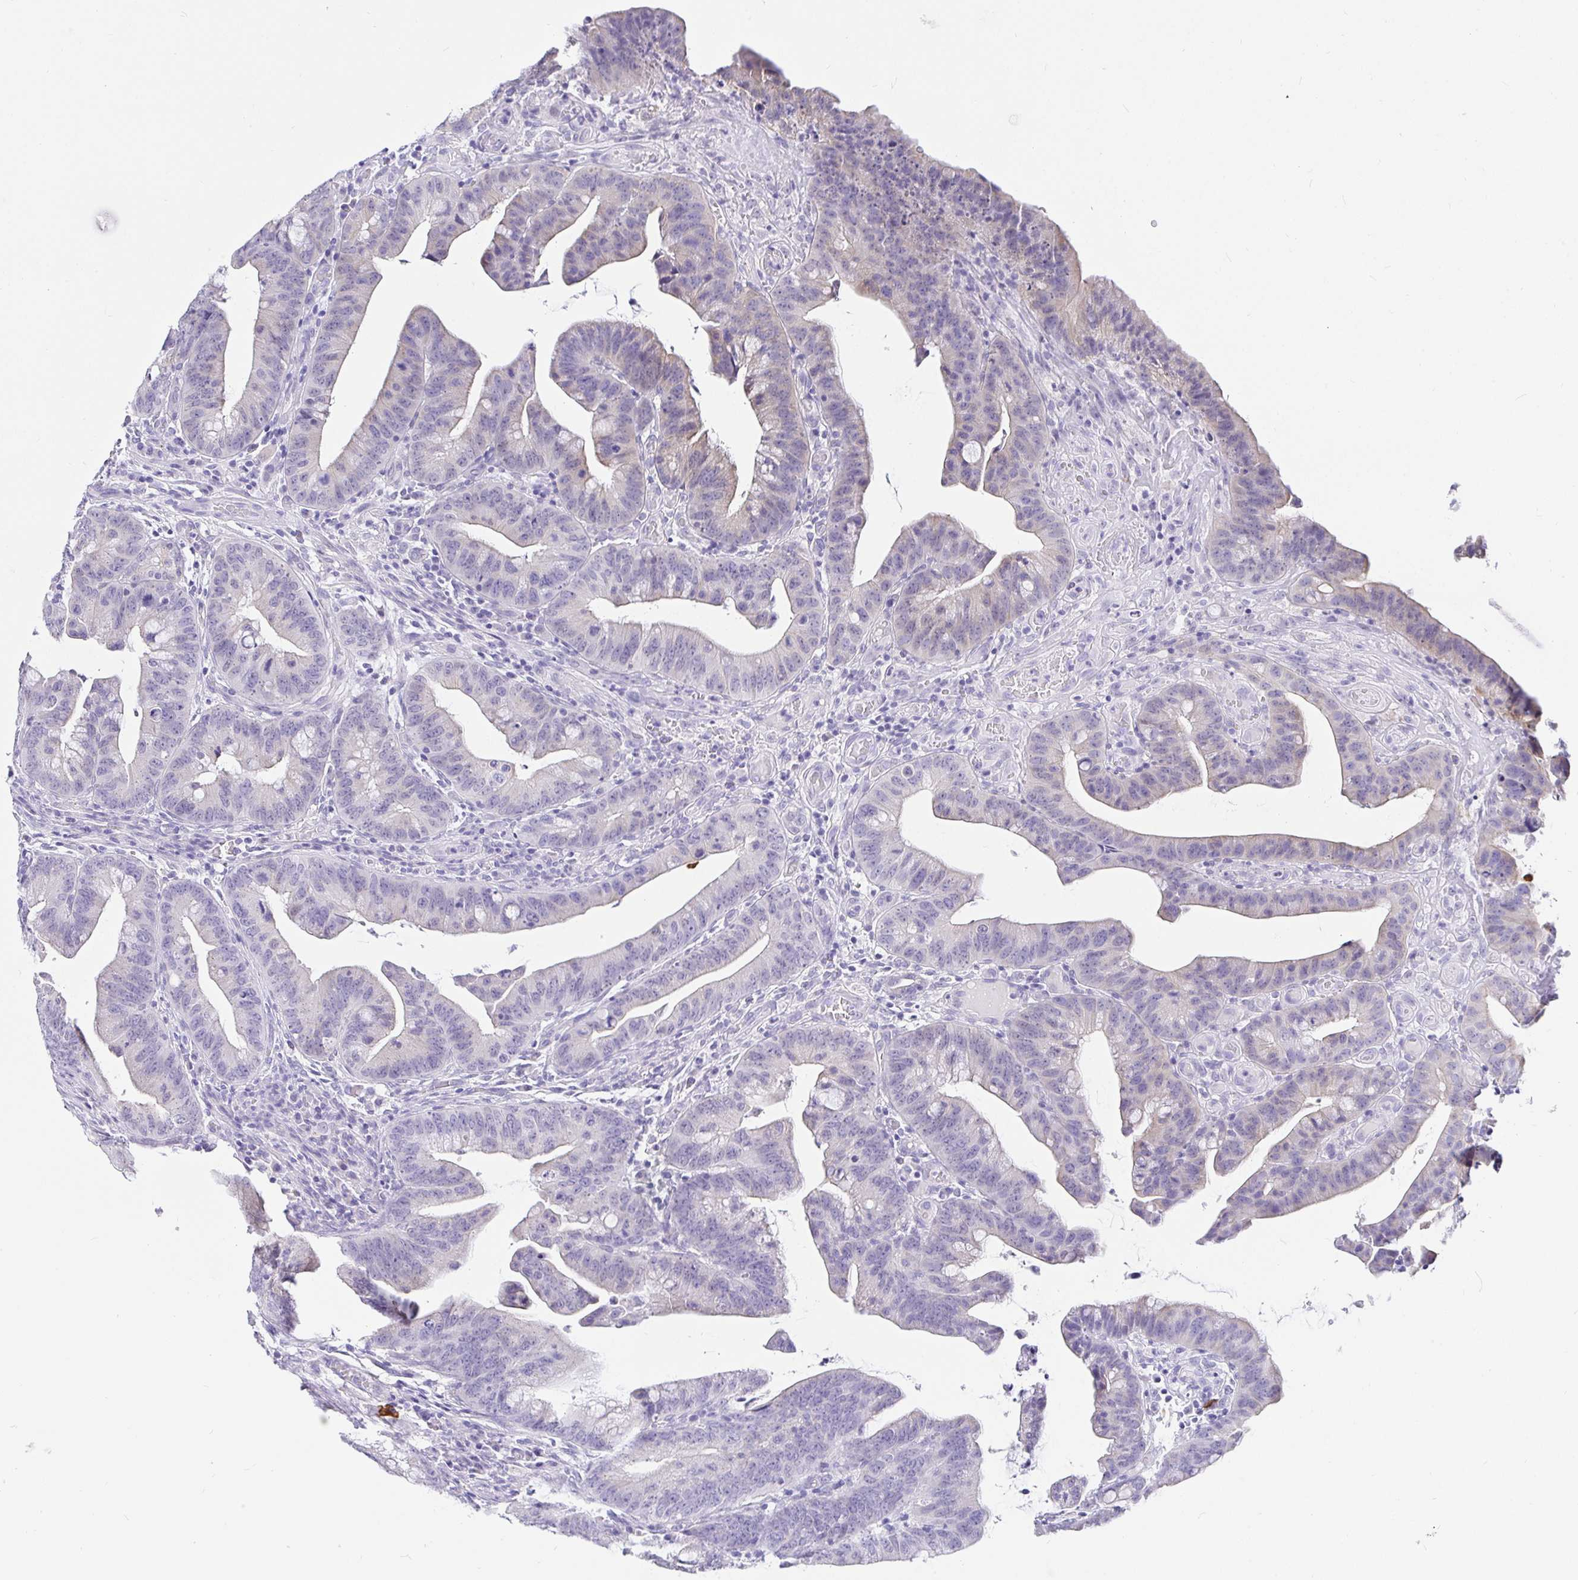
{"staining": {"intensity": "weak", "quantity": "<25%", "location": "cytoplasmic/membranous"}, "tissue": "colorectal cancer", "cell_type": "Tumor cells", "image_type": "cancer", "snomed": [{"axis": "morphology", "description": "Adenocarcinoma, NOS"}, {"axis": "topography", "description": "Colon"}], "caption": "DAB (3,3'-diaminobenzidine) immunohistochemical staining of human colorectal adenocarcinoma exhibits no significant staining in tumor cells. (DAB (3,3'-diaminobenzidine) immunohistochemistry (IHC), high magnification).", "gene": "EZHIP", "patient": {"sex": "male", "age": 62}}